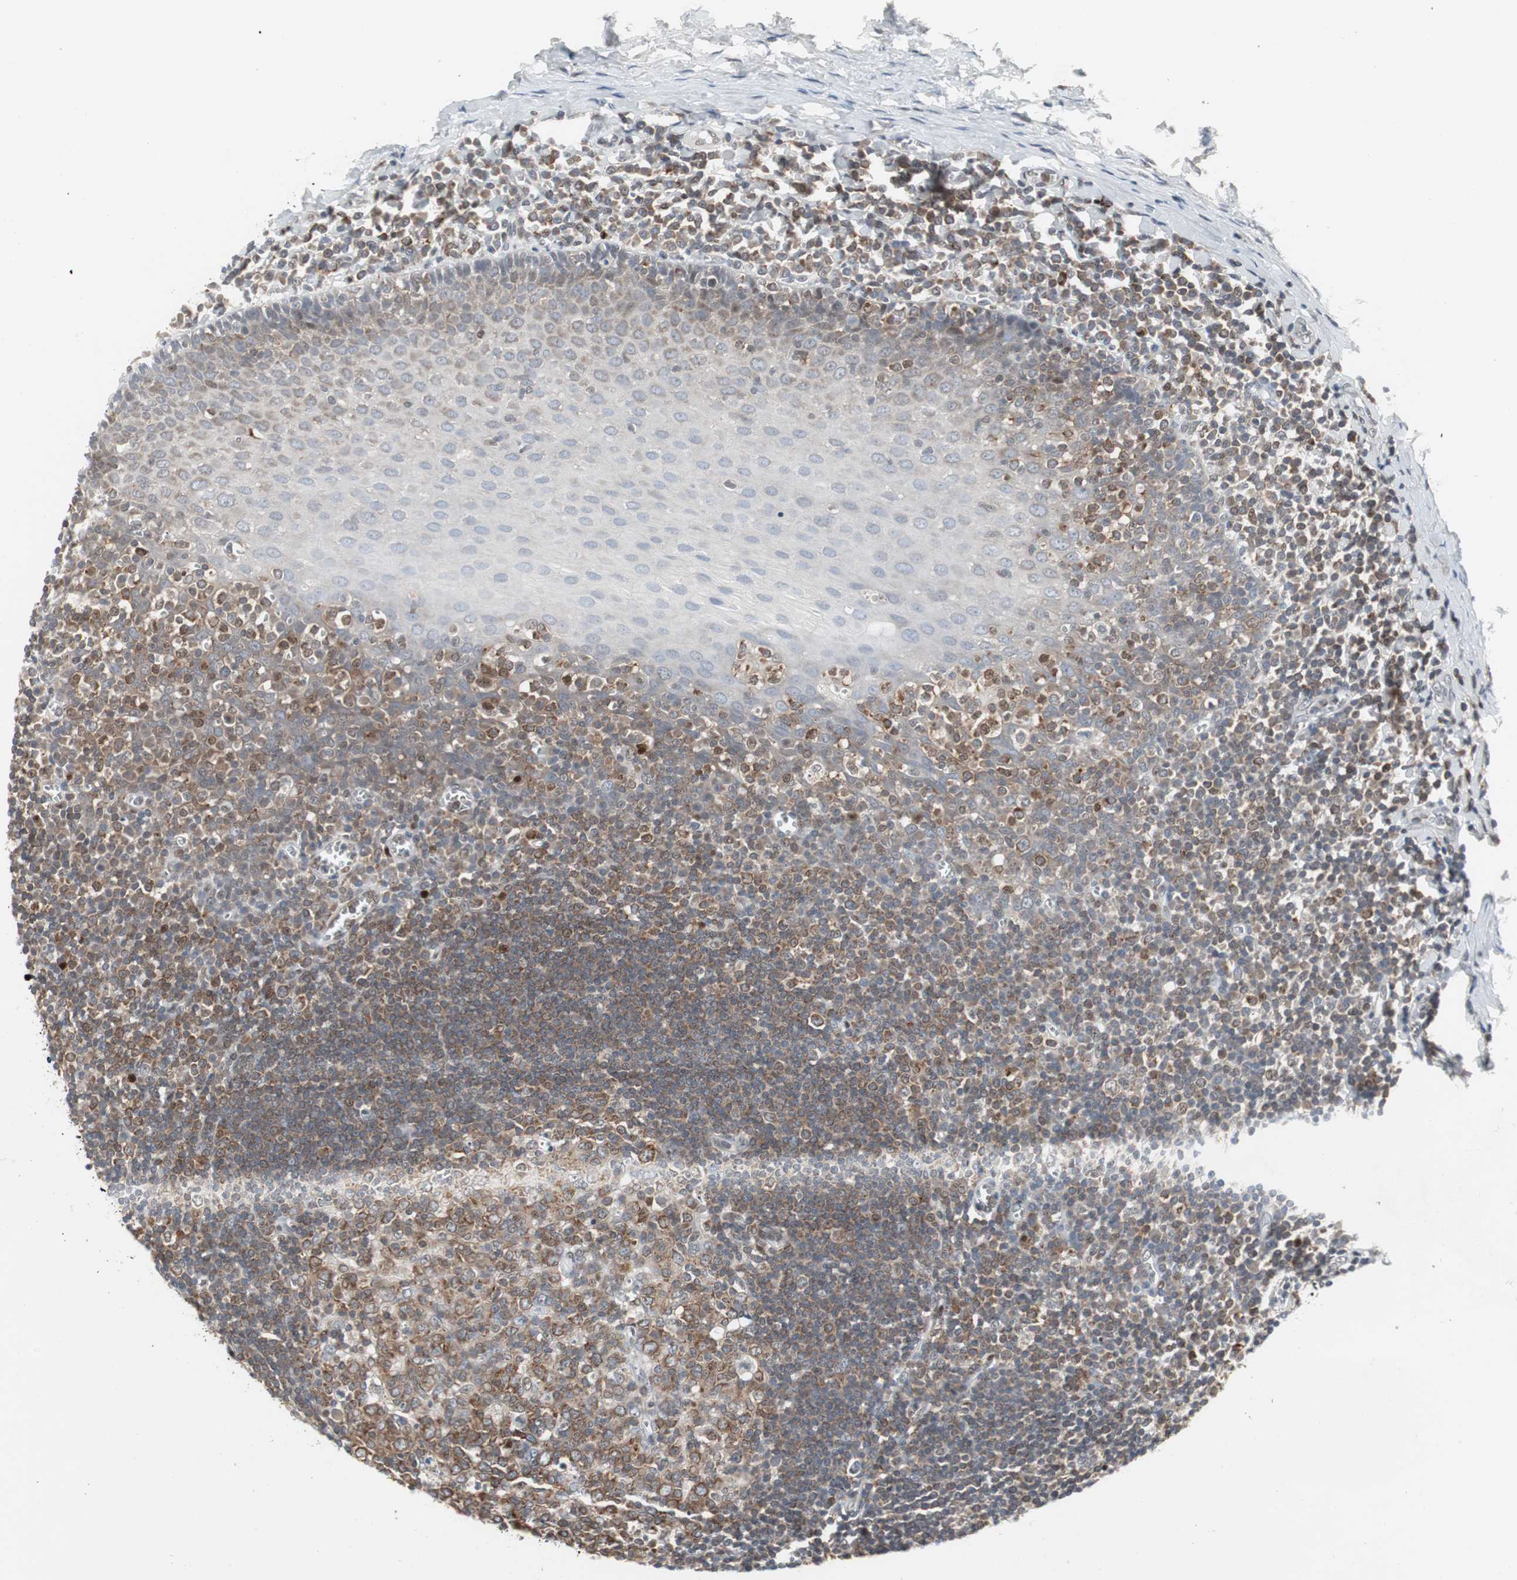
{"staining": {"intensity": "negative", "quantity": "none", "location": "none"}, "tissue": "oral mucosa", "cell_type": "Squamous epithelial cells", "image_type": "normal", "snomed": [{"axis": "morphology", "description": "Normal tissue, NOS"}, {"axis": "topography", "description": "Oral tissue"}], "caption": "Immunohistochemistry of normal human oral mucosa displays no staining in squamous epithelial cells.", "gene": "GRK2", "patient": {"sex": "male", "age": 20}}